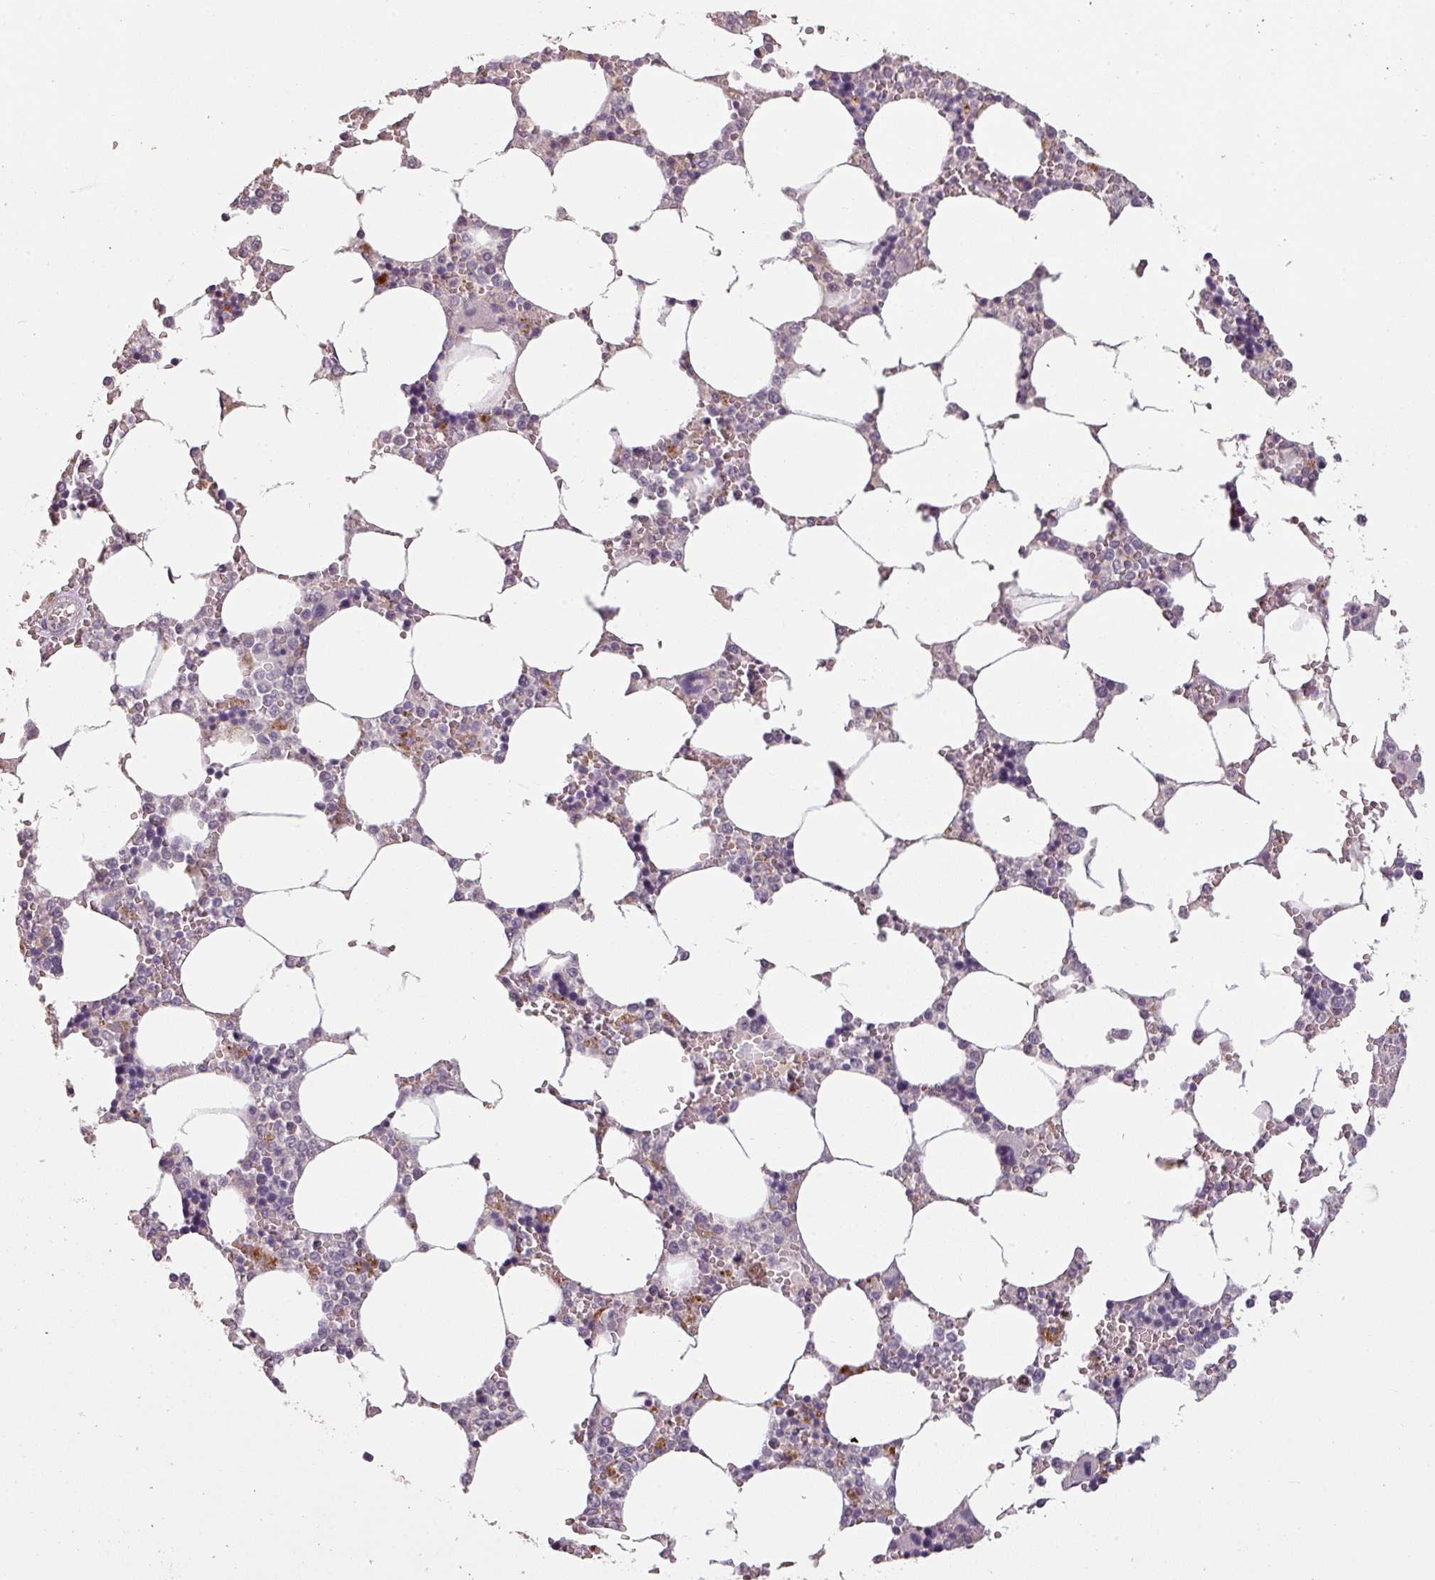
{"staining": {"intensity": "negative", "quantity": "none", "location": "none"}, "tissue": "bone marrow", "cell_type": "Hematopoietic cells", "image_type": "normal", "snomed": [{"axis": "morphology", "description": "Normal tissue, NOS"}, {"axis": "topography", "description": "Bone marrow"}], "caption": "Immunohistochemical staining of unremarkable bone marrow shows no significant expression in hematopoietic cells. (Brightfield microscopy of DAB (3,3'-diaminobenzidine) immunohistochemistry at high magnification).", "gene": "LYPLA1", "patient": {"sex": "male", "age": 64}}